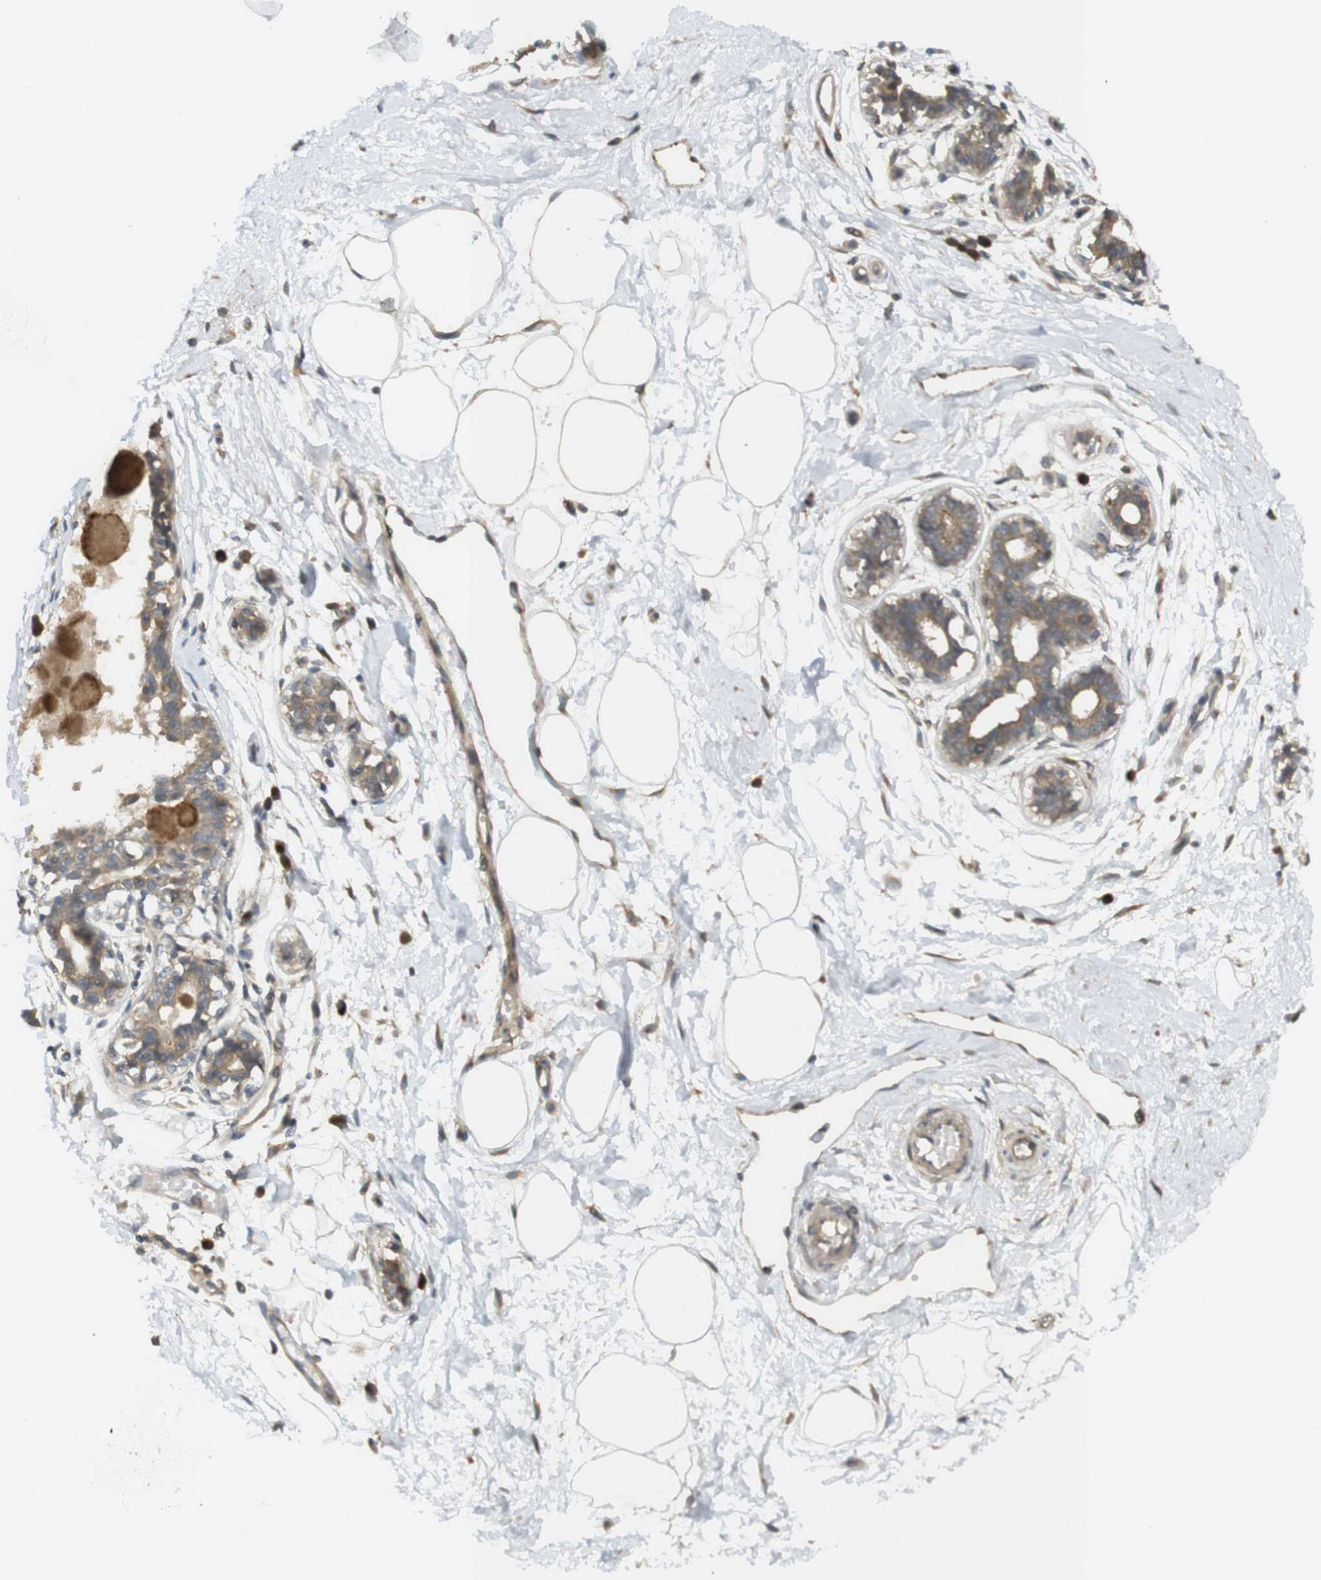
{"staining": {"intensity": "negative", "quantity": "none", "location": "none"}, "tissue": "breast", "cell_type": "Adipocytes", "image_type": "normal", "snomed": [{"axis": "morphology", "description": "Normal tissue, NOS"}, {"axis": "topography", "description": "Breast"}], "caption": "The histopathology image reveals no staining of adipocytes in unremarkable breast.", "gene": "CLRN3", "patient": {"sex": "female", "age": 45}}